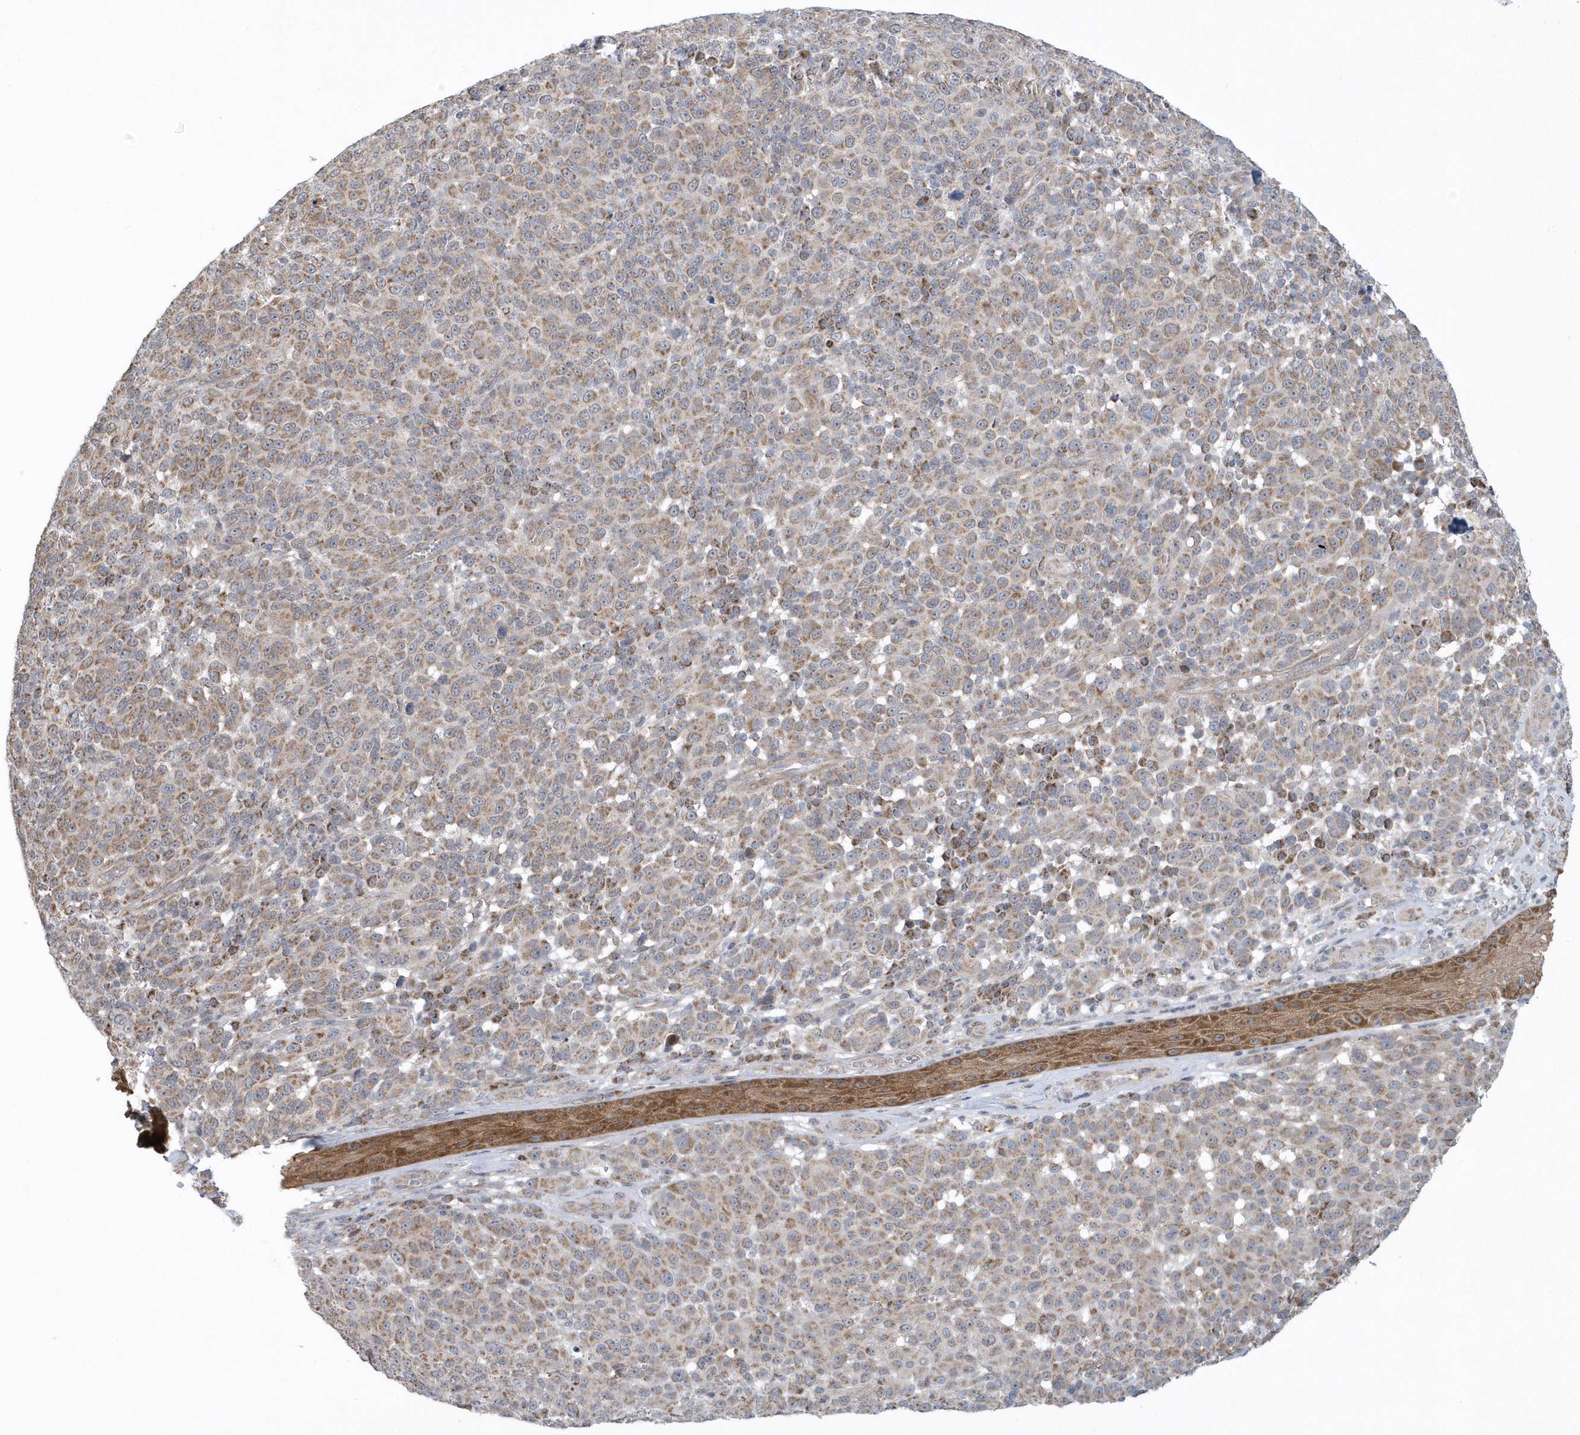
{"staining": {"intensity": "moderate", "quantity": ">75%", "location": "cytoplasmic/membranous"}, "tissue": "melanoma", "cell_type": "Tumor cells", "image_type": "cancer", "snomed": [{"axis": "morphology", "description": "Malignant melanoma, NOS"}, {"axis": "topography", "description": "Skin"}], "caption": "Immunohistochemical staining of melanoma shows medium levels of moderate cytoplasmic/membranous protein expression in about >75% of tumor cells.", "gene": "SLX9", "patient": {"sex": "male", "age": 49}}